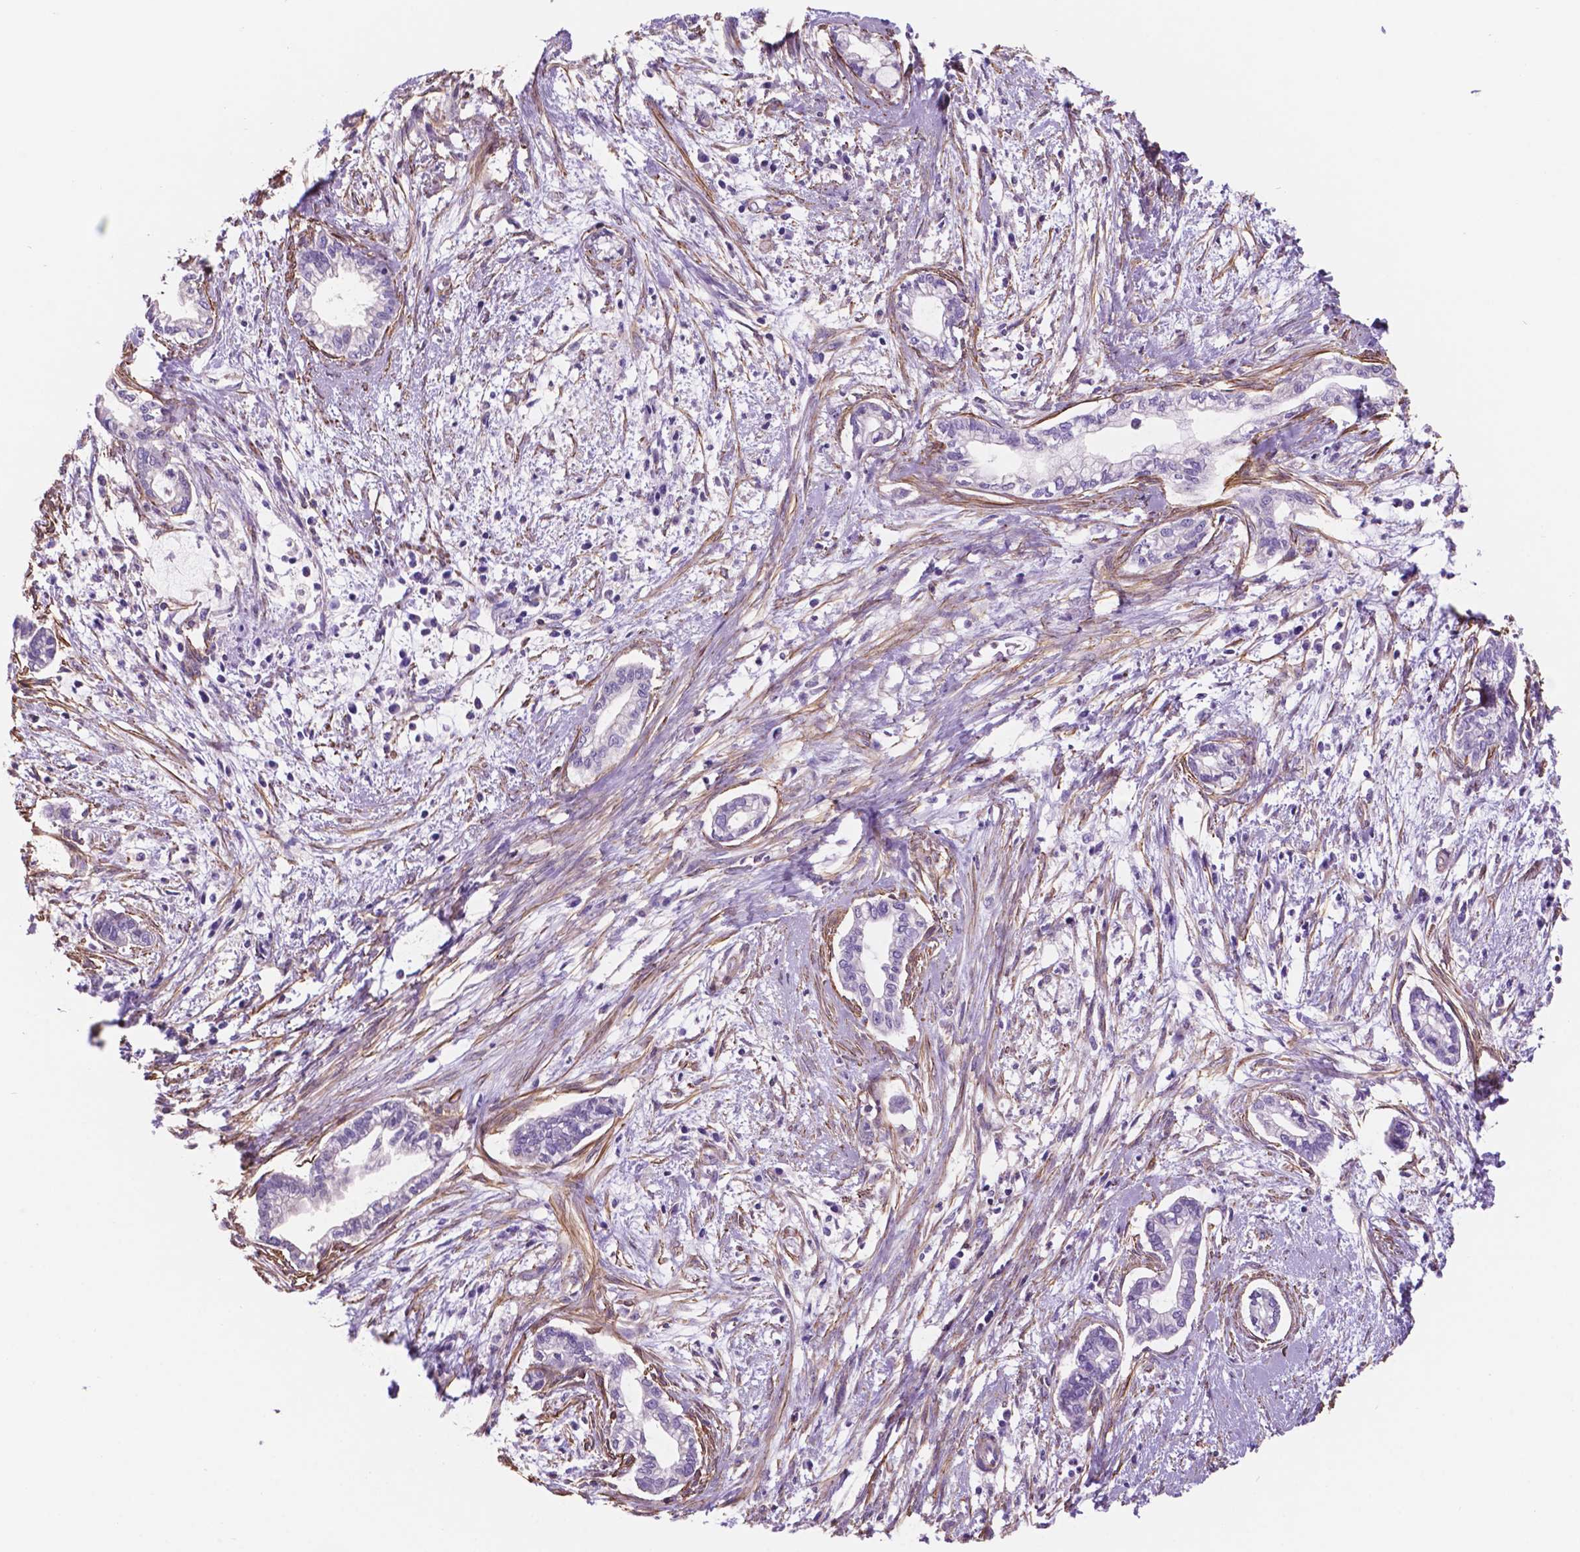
{"staining": {"intensity": "negative", "quantity": "none", "location": "none"}, "tissue": "cervical cancer", "cell_type": "Tumor cells", "image_type": "cancer", "snomed": [{"axis": "morphology", "description": "Adenocarcinoma, NOS"}, {"axis": "topography", "description": "Cervix"}], "caption": "The image exhibits no staining of tumor cells in cervical cancer (adenocarcinoma).", "gene": "TOR2A", "patient": {"sex": "female", "age": 62}}